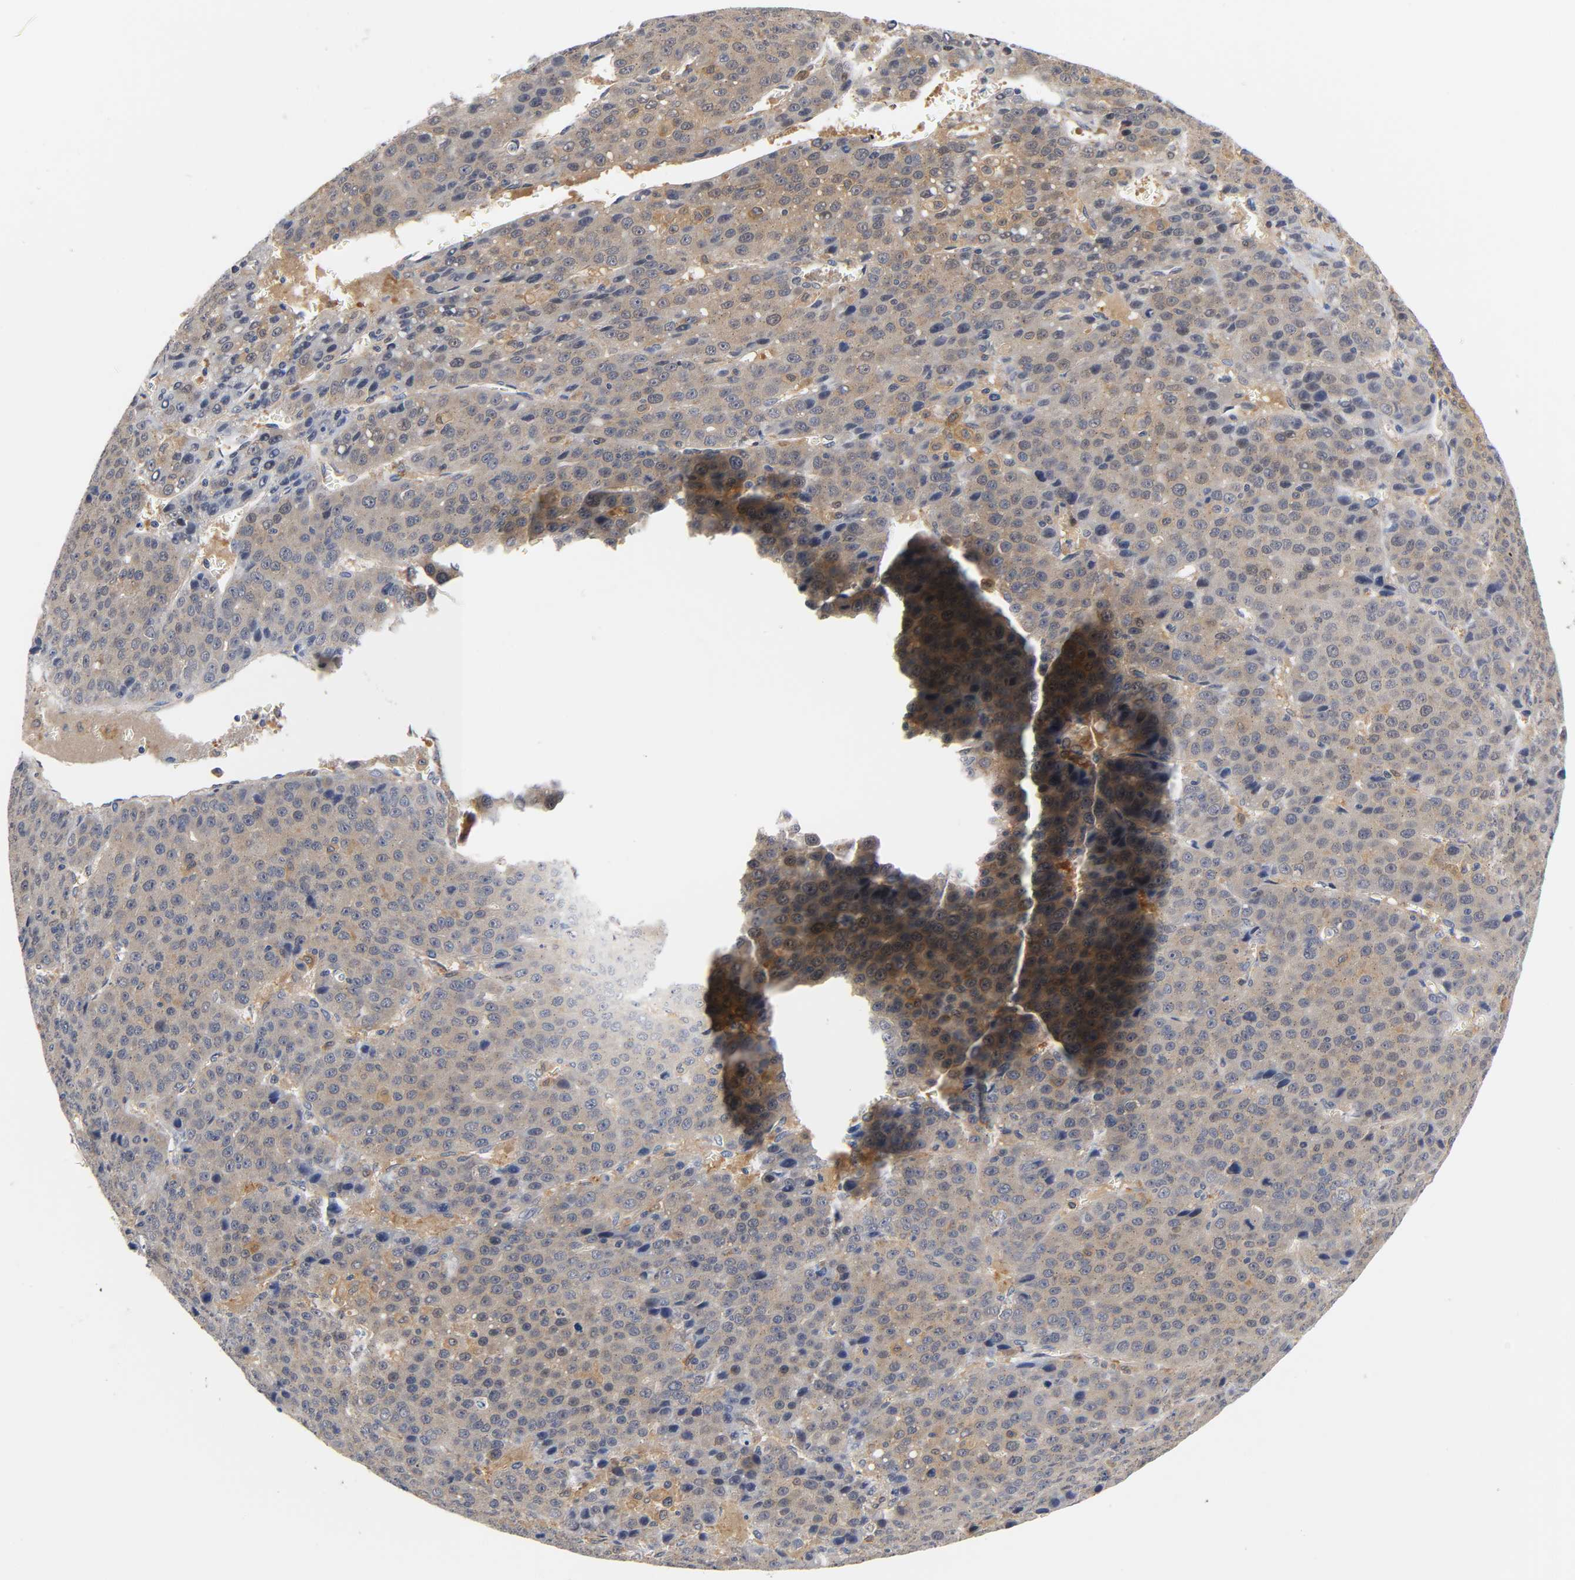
{"staining": {"intensity": "moderate", "quantity": ">75%", "location": "cytoplasmic/membranous"}, "tissue": "liver cancer", "cell_type": "Tumor cells", "image_type": "cancer", "snomed": [{"axis": "morphology", "description": "Carcinoma, Hepatocellular, NOS"}, {"axis": "topography", "description": "Liver"}], "caption": "This photomicrograph exhibits immunohistochemistry (IHC) staining of human liver cancer, with medium moderate cytoplasmic/membranous positivity in approximately >75% of tumor cells.", "gene": "FYN", "patient": {"sex": "female", "age": 53}}